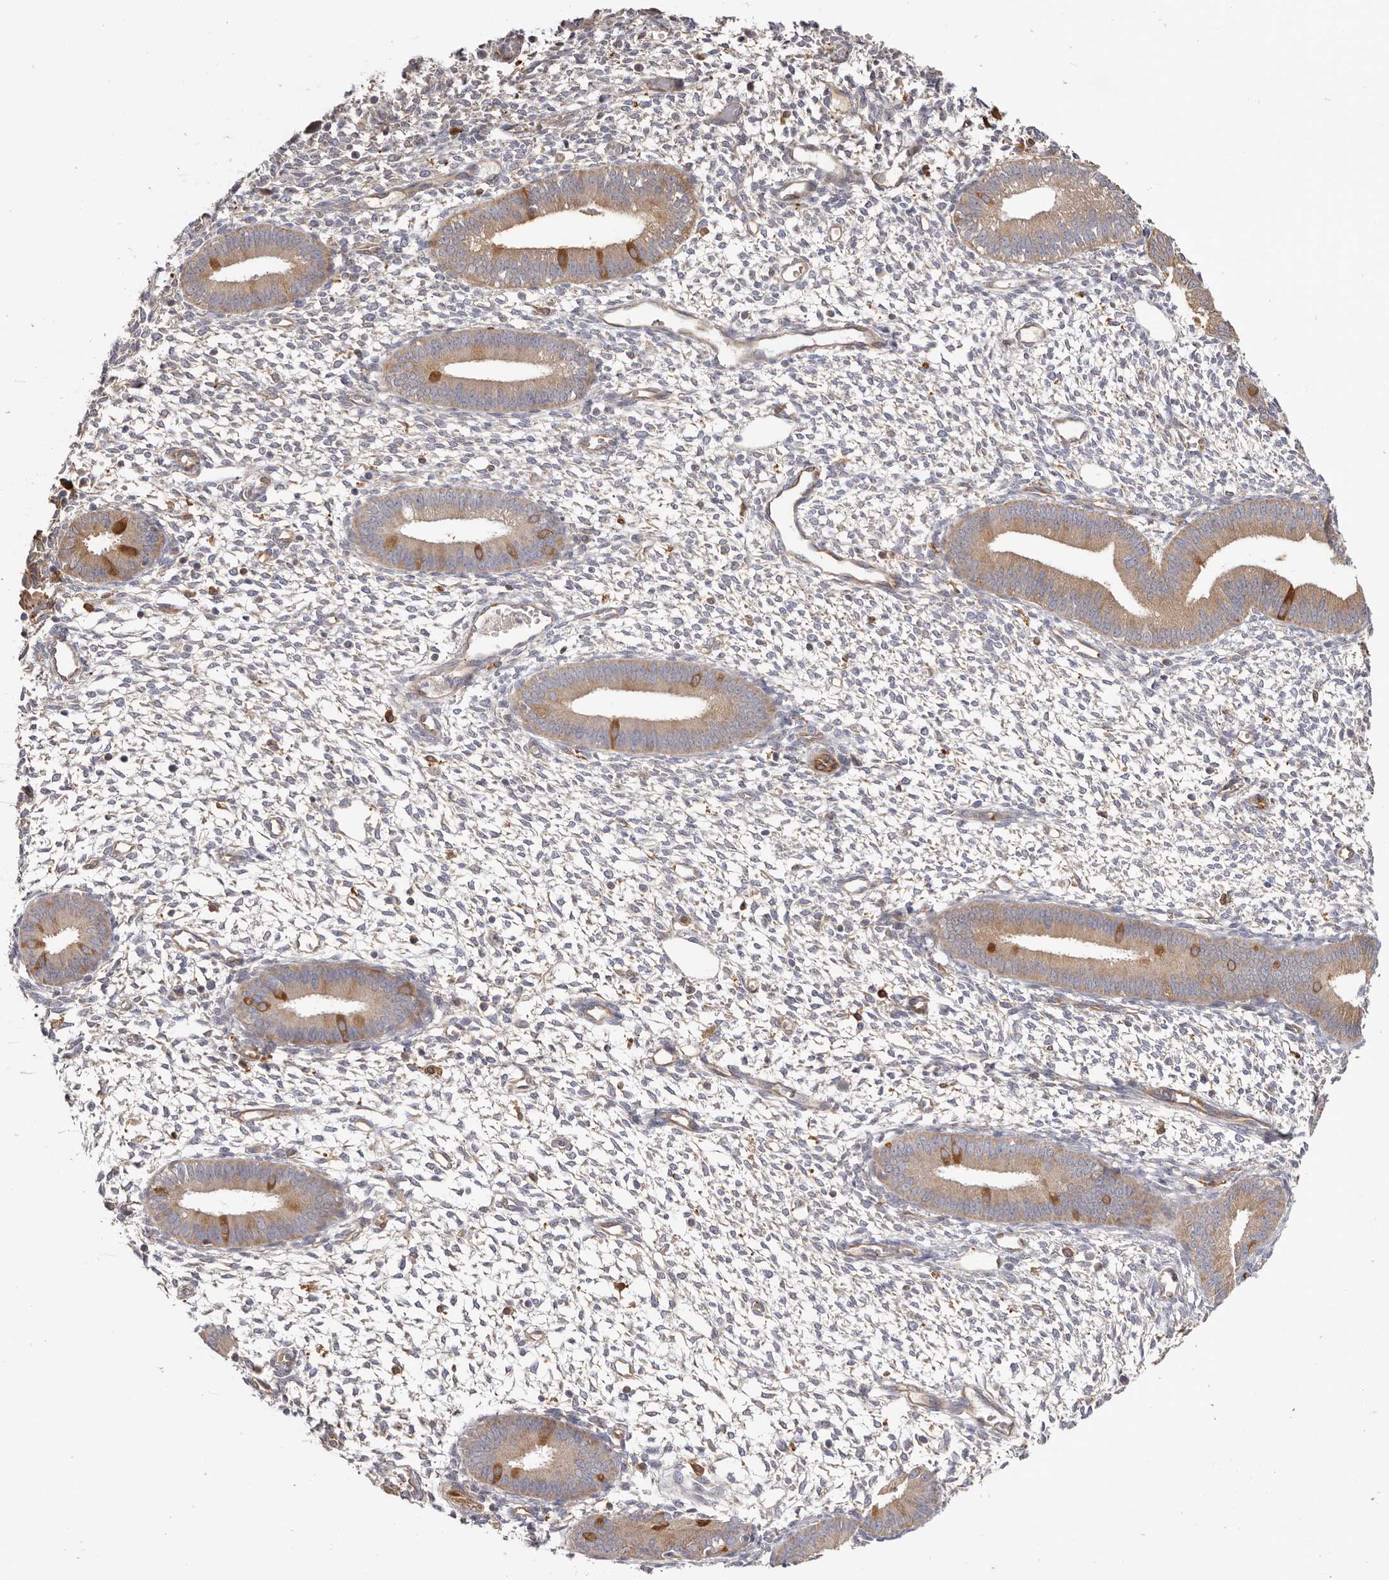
{"staining": {"intensity": "negative", "quantity": "none", "location": "none"}, "tissue": "endometrium", "cell_type": "Cells in endometrial stroma", "image_type": "normal", "snomed": [{"axis": "morphology", "description": "Normal tissue, NOS"}, {"axis": "topography", "description": "Endometrium"}], "caption": "Human endometrium stained for a protein using IHC reveals no positivity in cells in endometrial stroma.", "gene": "LAP3", "patient": {"sex": "female", "age": 46}}